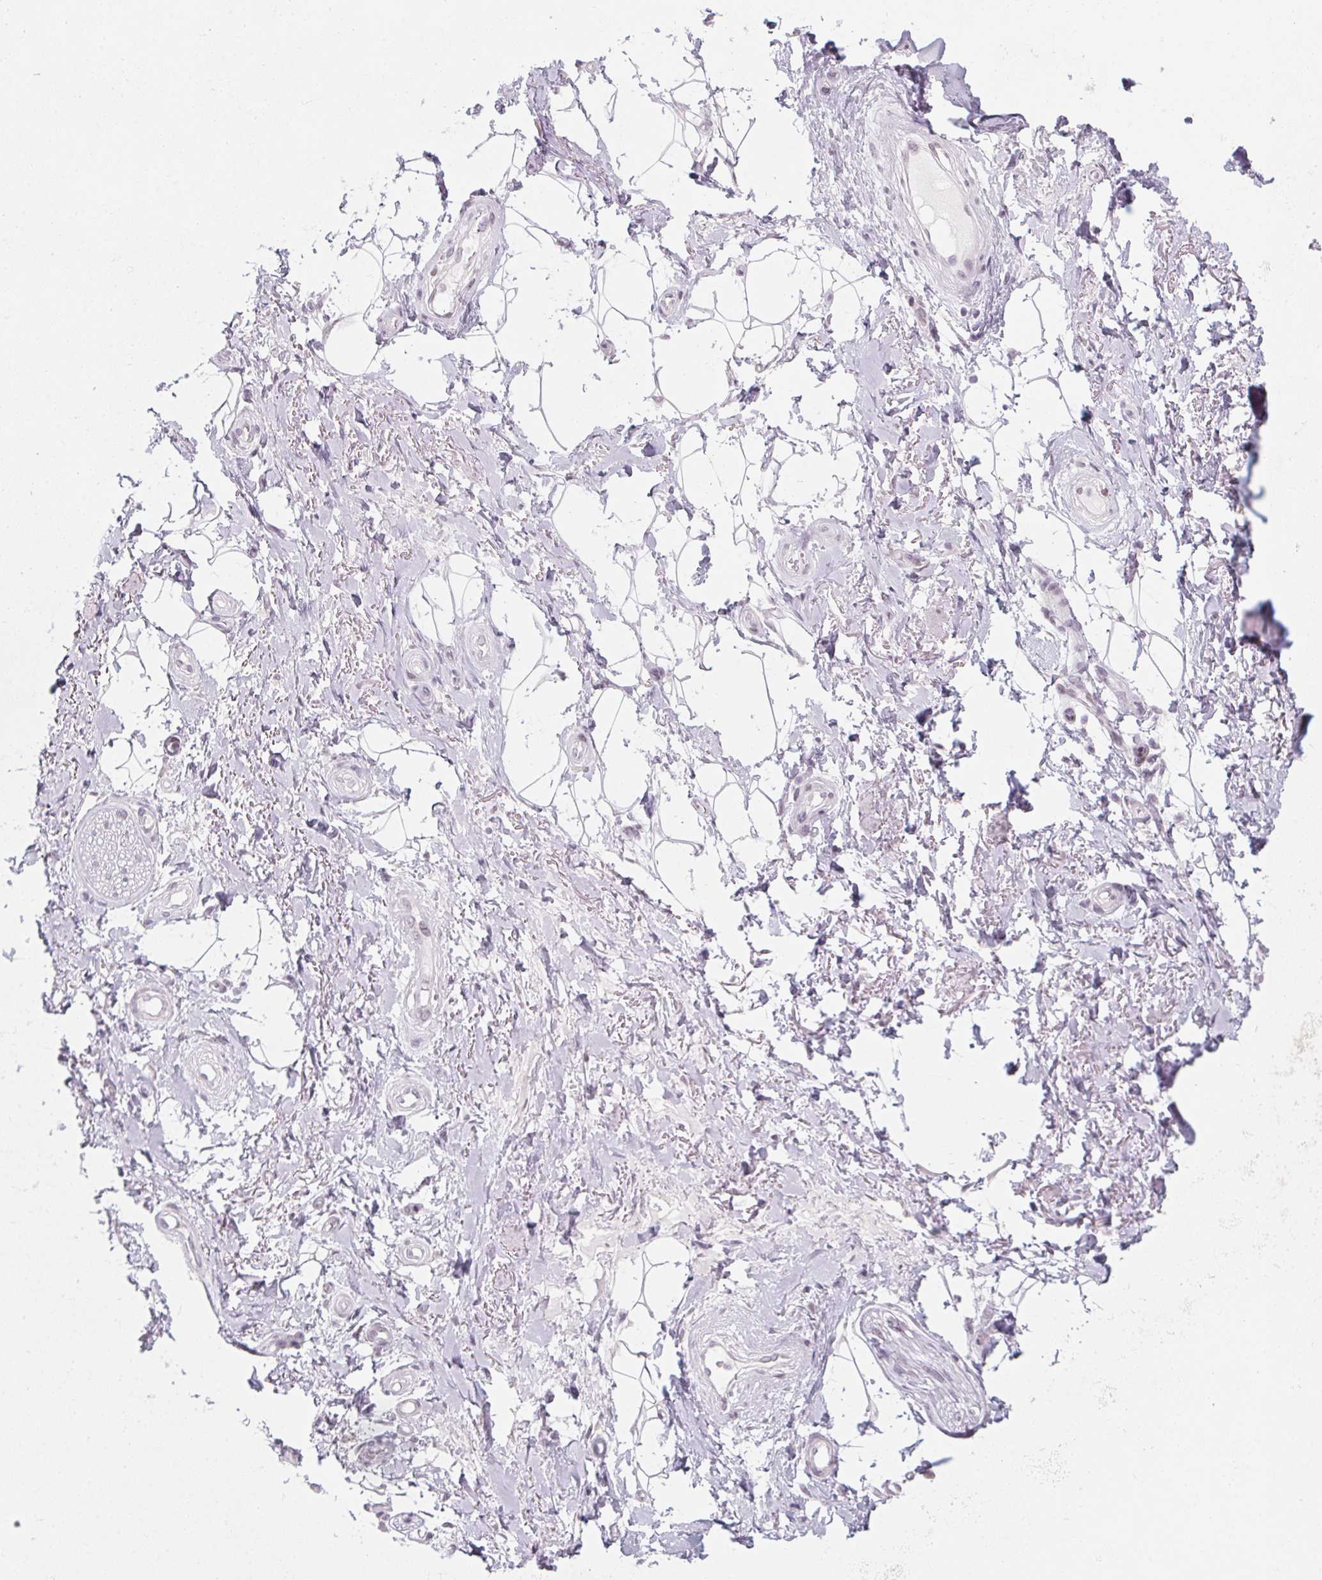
{"staining": {"intensity": "negative", "quantity": "none", "location": "none"}, "tissue": "adipose tissue", "cell_type": "Adipocytes", "image_type": "normal", "snomed": [{"axis": "morphology", "description": "Normal tissue, NOS"}, {"axis": "topography", "description": "Anal"}, {"axis": "topography", "description": "Peripheral nerve tissue"}], "caption": "A high-resolution photomicrograph shows immunohistochemistry (IHC) staining of normal adipose tissue, which displays no significant positivity in adipocytes.", "gene": "KCNQ2", "patient": {"sex": "male", "age": 53}}